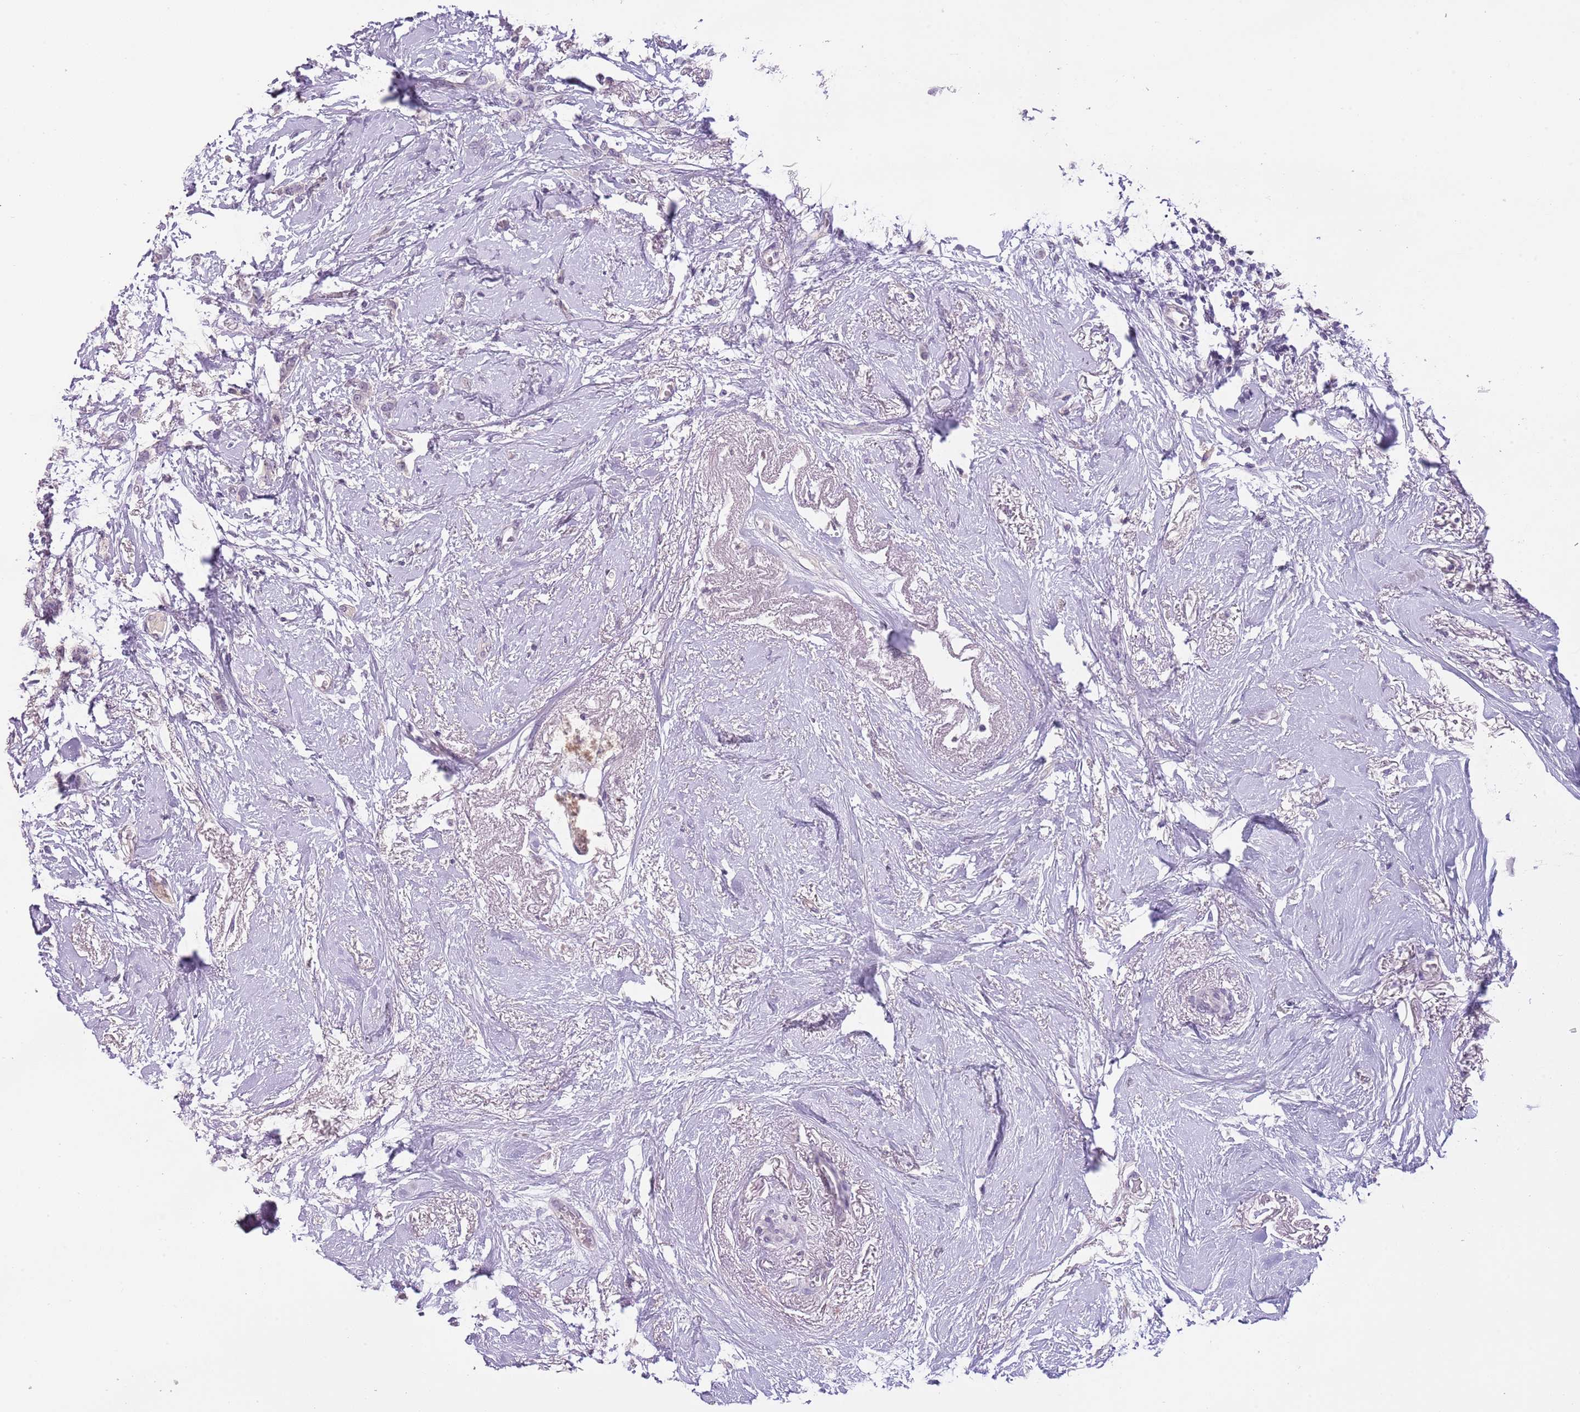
{"staining": {"intensity": "negative", "quantity": "none", "location": "none"}, "tissue": "breast cancer", "cell_type": "Tumor cells", "image_type": "cancer", "snomed": [{"axis": "morphology", "description": "Duct carcinoma"}, {"axis": "topography", "description": "Breast"}], "caption": "This is an immunohistochemistry histopathology image of breast intraductal carcinoma. There is no staining in tumor cells.", "gene": "SLC35E3", "patient": {"sex": "female", "age": 72}}